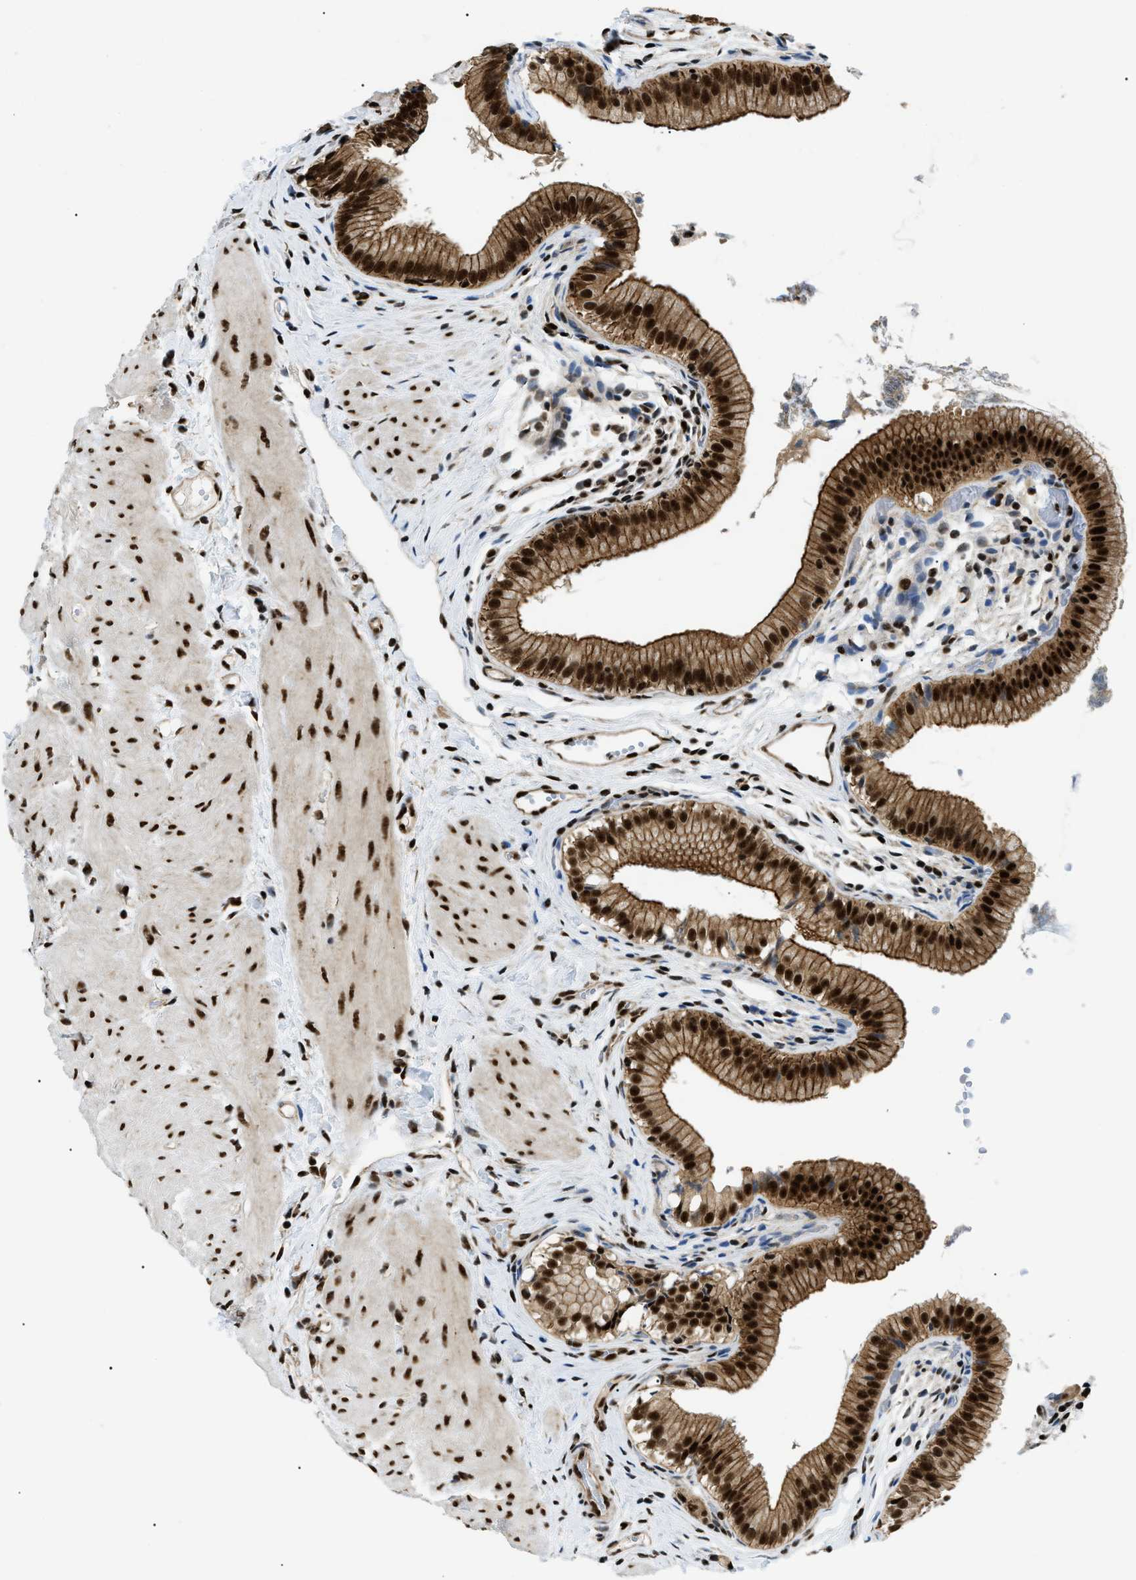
{"staining": {"intensity": "strong", "quantity": ">75%", "location": "cytoplasmic/membranous,nuclear"}, "tissue": "gallbladder", "cell_type": "Glandular cells", "image_type": "normal", "snomed": [{"axis": "morphology", "description": "Normal tissue, NOS"}, {"axis": "topography", "description": "Gallbladder"}], "caption": "Glandular cells show strong cytoplasmic/membranous,nuclear expression in about >75% of cells in unremarkable gallbladder. (brown staining indicates protein expression, while blue staining denotes nuclei).", "gene": "CWC25", "patient": {"sex": "female", "age": 26}}